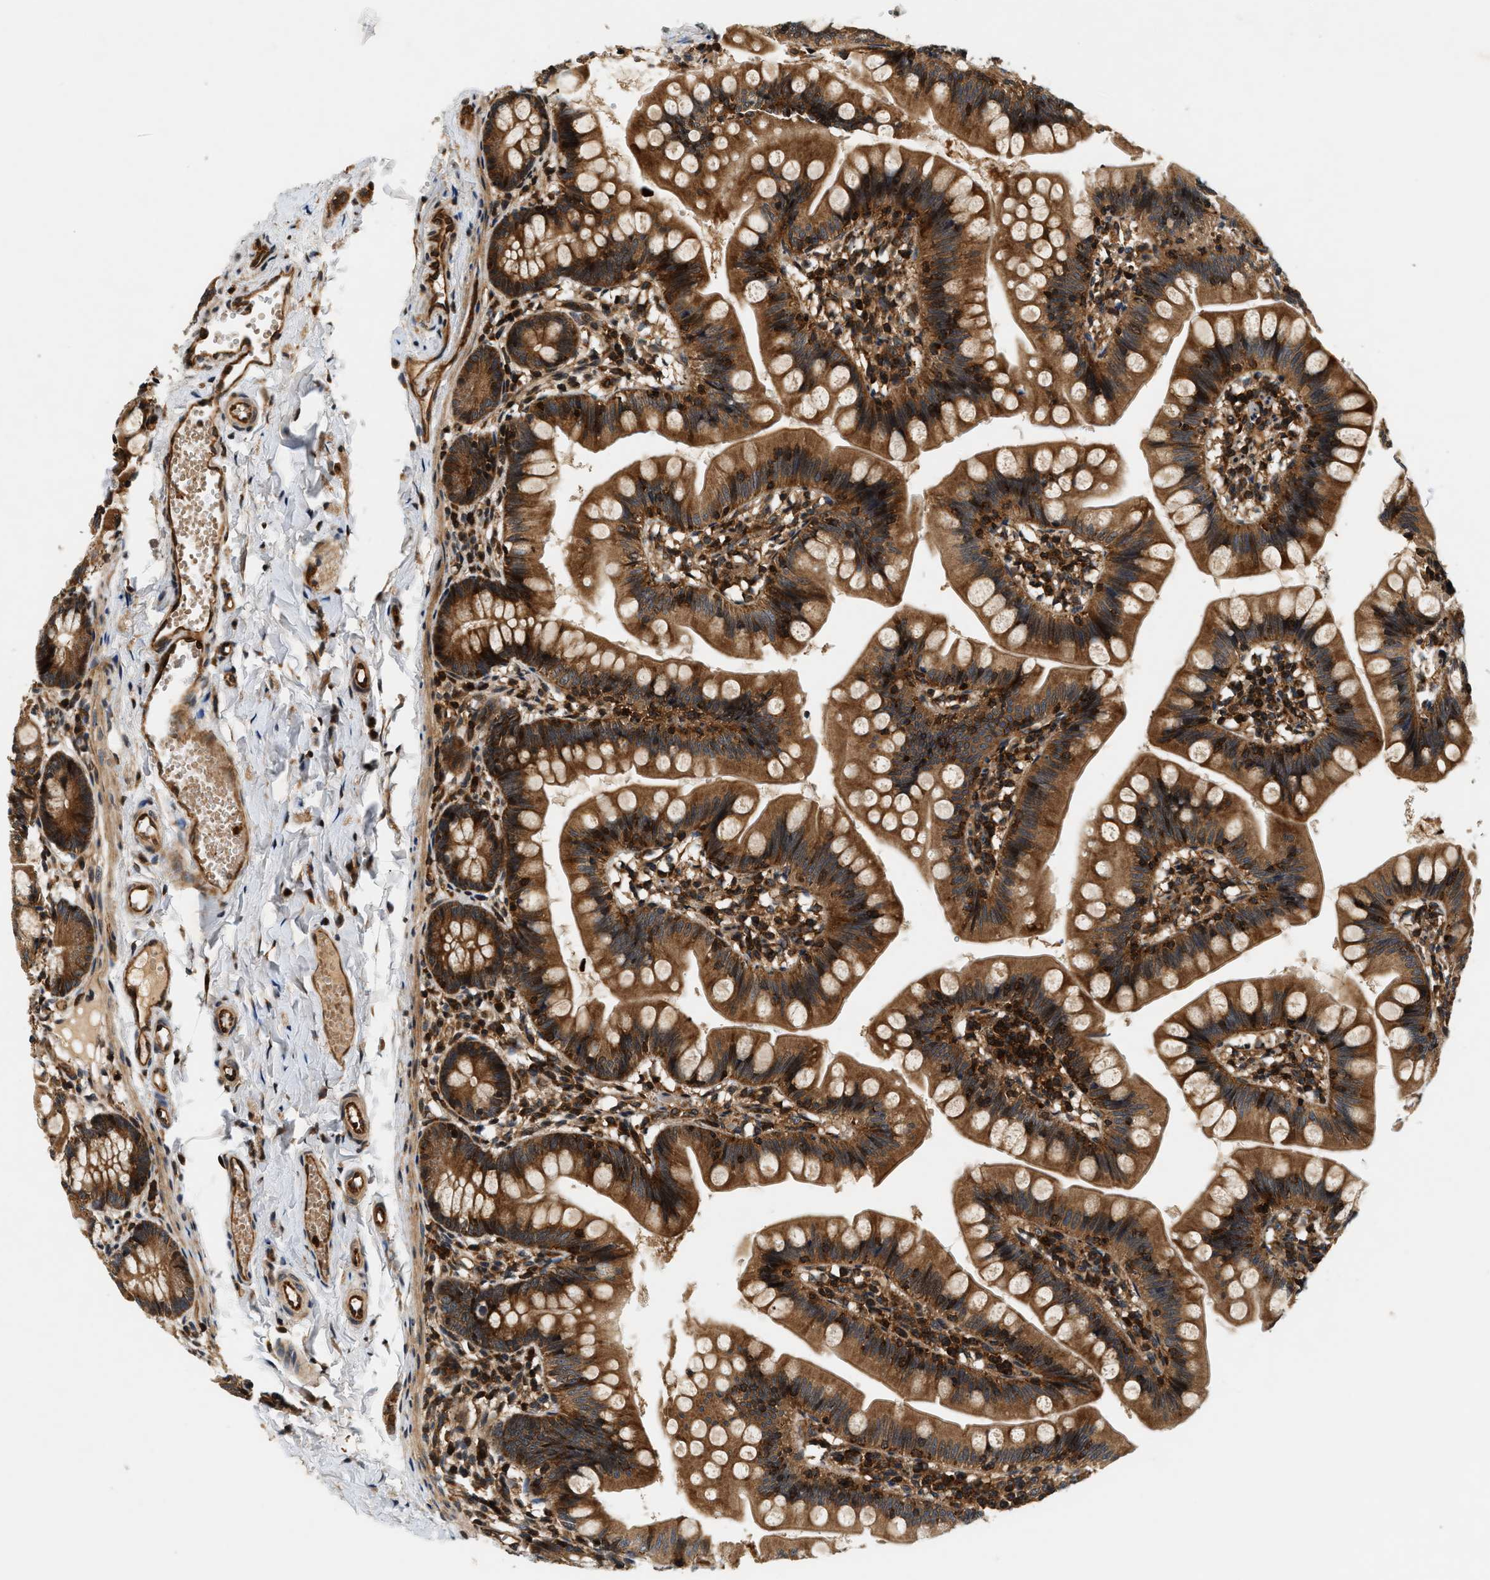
{"staining": {"intensity": "strong", "quantity": ">75%", "location": "cytoplasmic/membranous"}, "tissue": "small intestine", "cell_type": "Glandular cells", "image_type": "normal", "snomed": [{"axis": "morphology", "description": "Normal tissue, NOS"}, {"axis": "topography", "description": "Small intestine"}], "caption": "This micrograph shows immunohistochemistry staining of unremarkable small intestine, with high strong cytoplasmic/membranous staining in about >75% of glandular cells.", "gene": "SAMD9", "patient": {"sex": "male", "age": 7}}